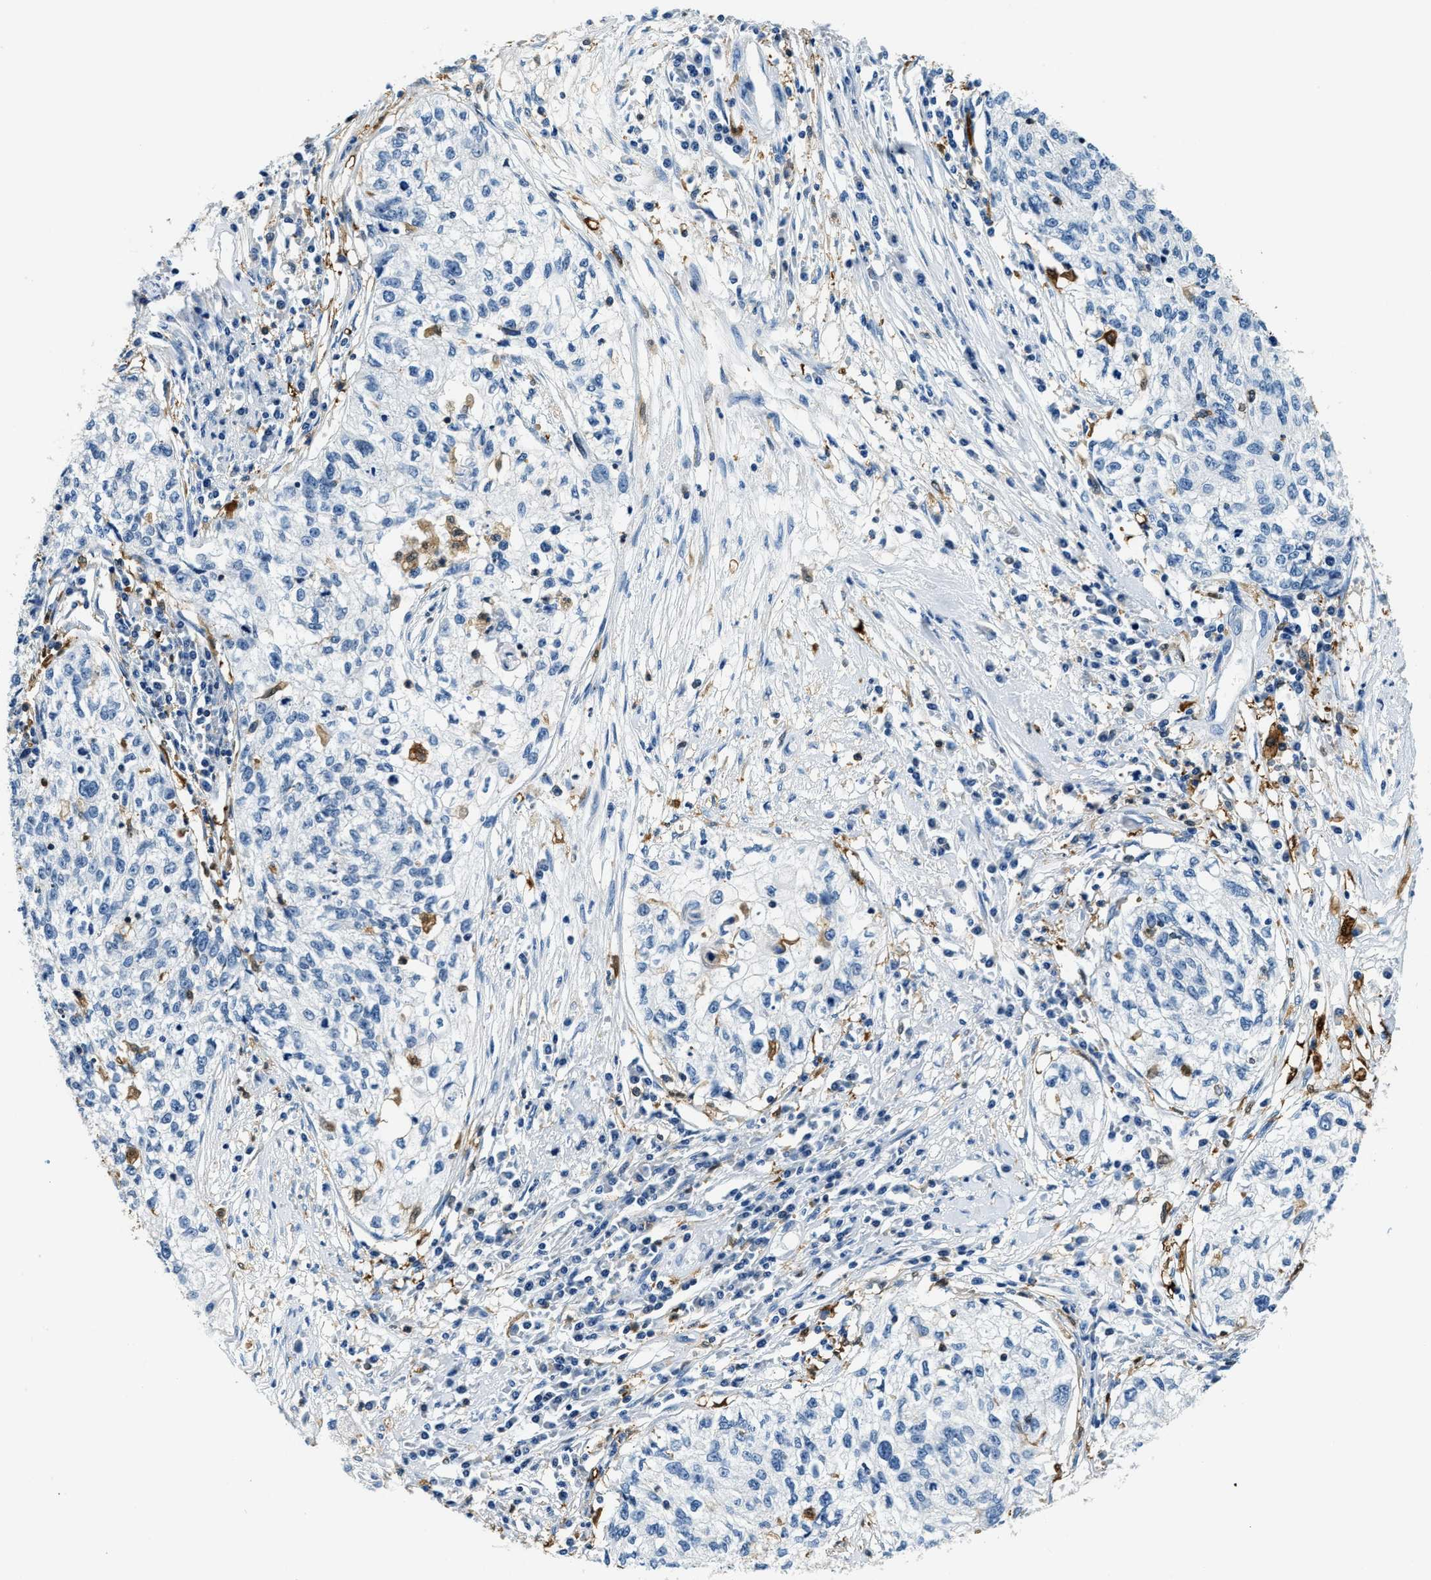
{"staining": {"intensity": "negative", "quantity": "none", "location": "none"}, "tissue": "cervical cancer", "cell_type": "Tumor cells", "image_type": "cancer", "snomed": [{"axis": "morphology", "description": "Squamous cell carcinoma, NOS"}, {"axis": "topography", "description": "Cervix"}], "caption": "Protein analysis of cervical squamous cell carcinoma reveals no significant positivity in tumor cells.", "gene": "CAPG", "patient": {"sex": "female", "age": 57}}